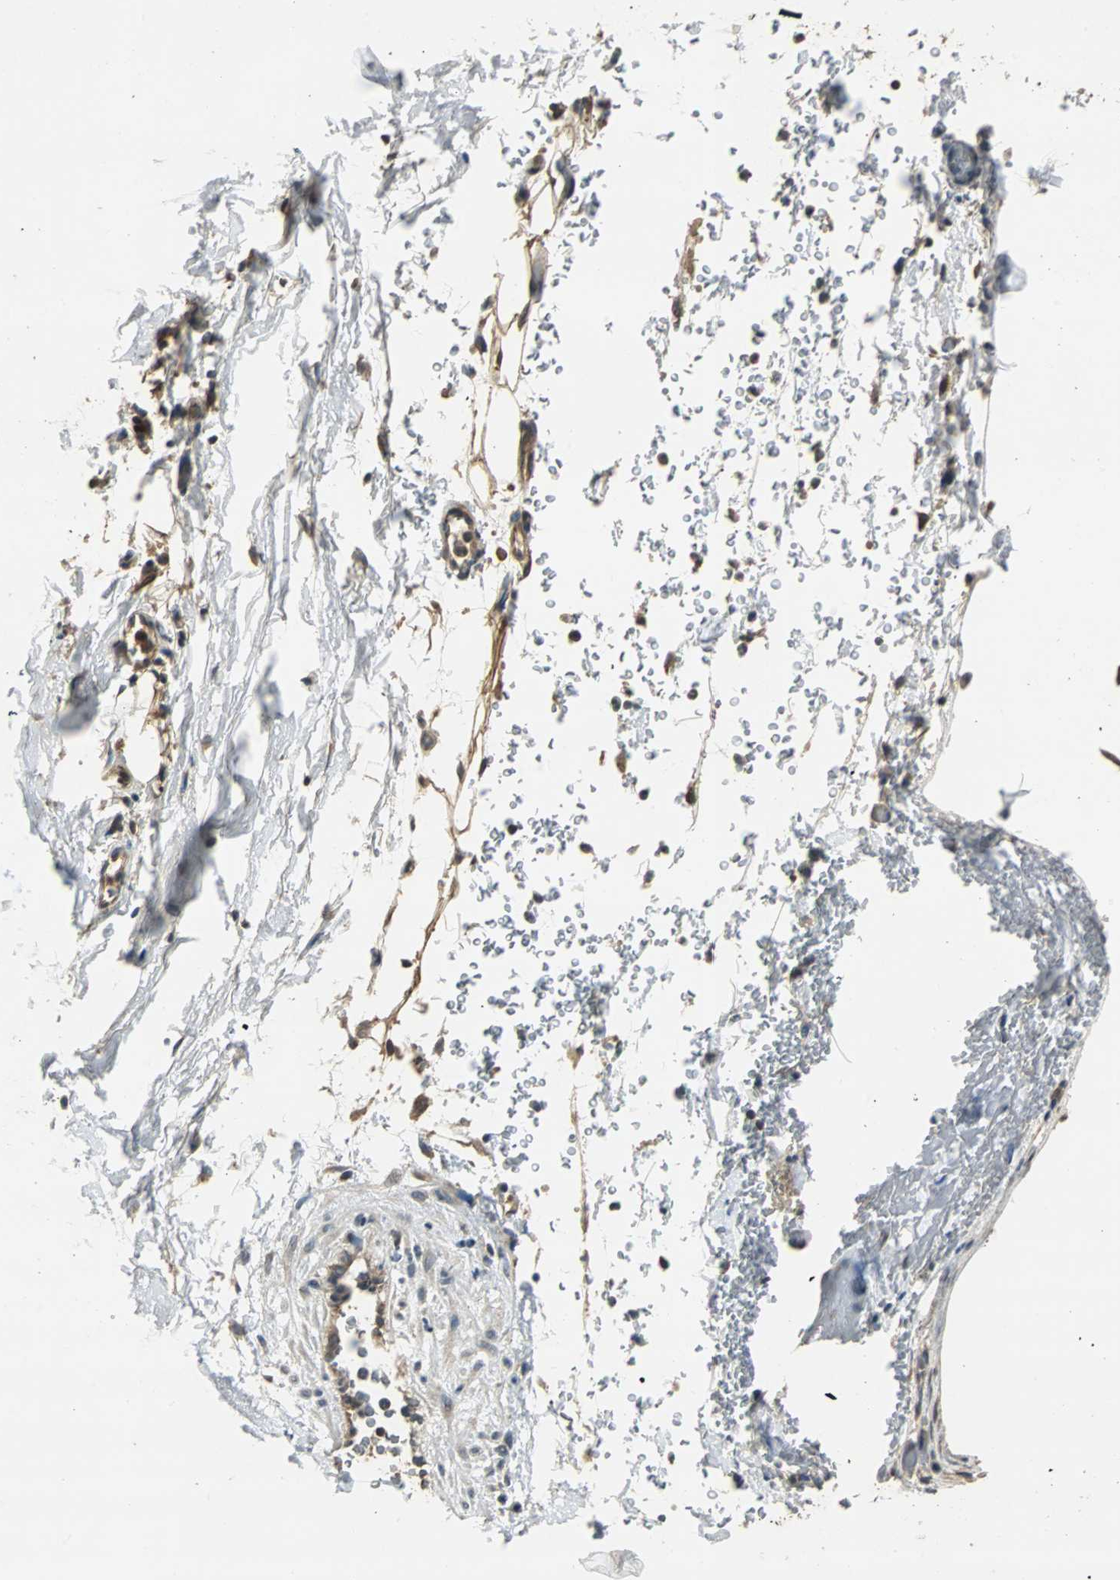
{"staining": {"intensity": "negative", "quantity": "none", "location": "none"}, "tissue": "adipose tissue", "cell_type": "Adipocytes", "image_type": "normal", "snomed": [{"axis": "morphology", "description": "Normal tissue, NOS"}, {"axis": "topography", "description": "Cartilage tissue"}, {"axis": "topography", "description": "Bronchus"}], "caption": "Adipocytes show no significant positivity in normal adipose tissue.", "gene": "ABHD2", "patient": {"sex": "female", "age": 73}}